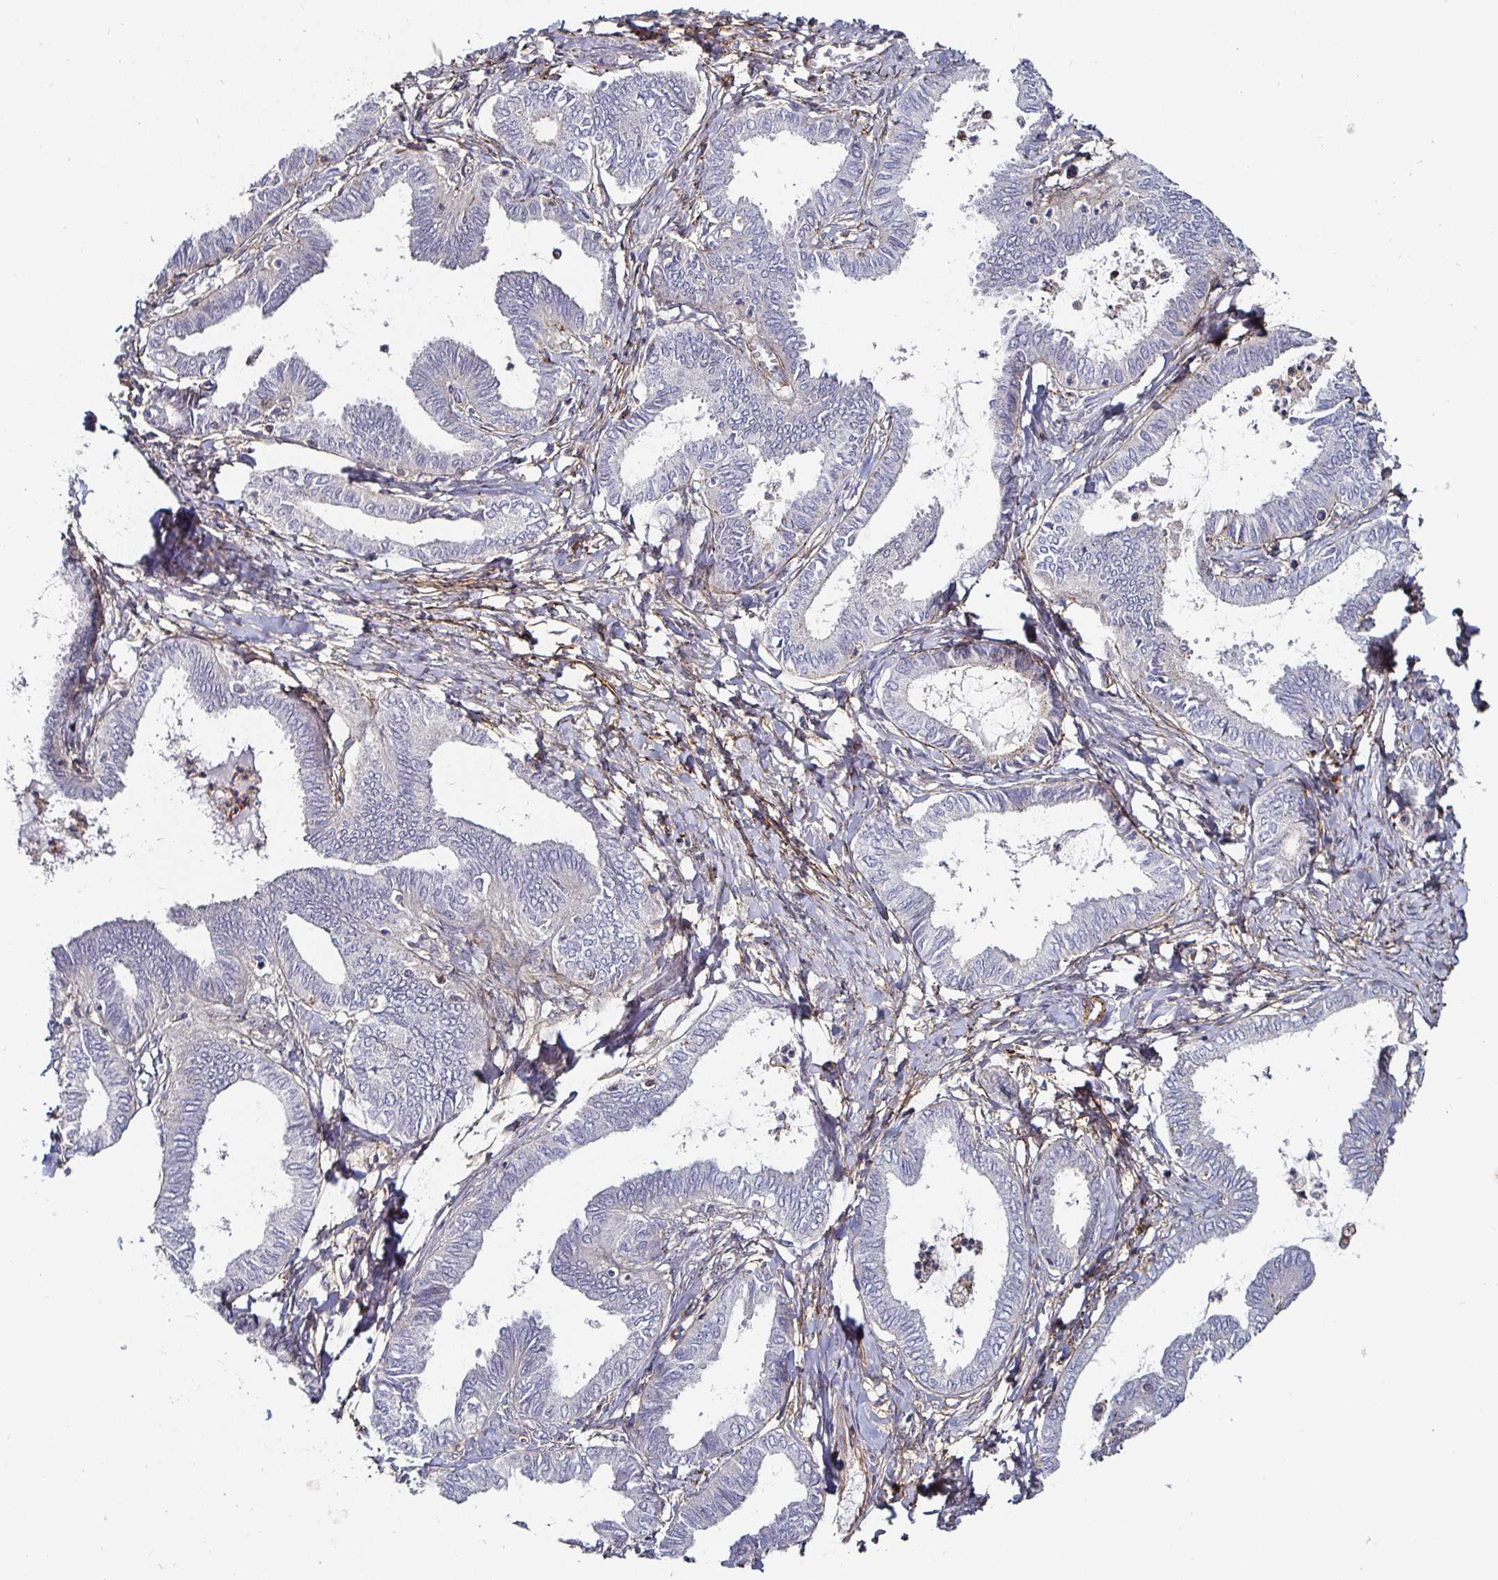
{"staining": {"intensity": "negative", "quantity": "none", "location": "none"}, "tissue": "ovarian cancer", "cell_type": "Tumor cells", "image_type": "cancer", "snomed": [{"axis": "morphology", "description": "Carcinoma, endometroid"}, {"axis": "topography", "description": "Ovary"}], "caption": "Immunohistochemical staining of human ovarian endometroid carcinoma displays no significant staining in tumor cells.", "gene": "GJA4", "patient": {"sex": "female", "age": 70}}